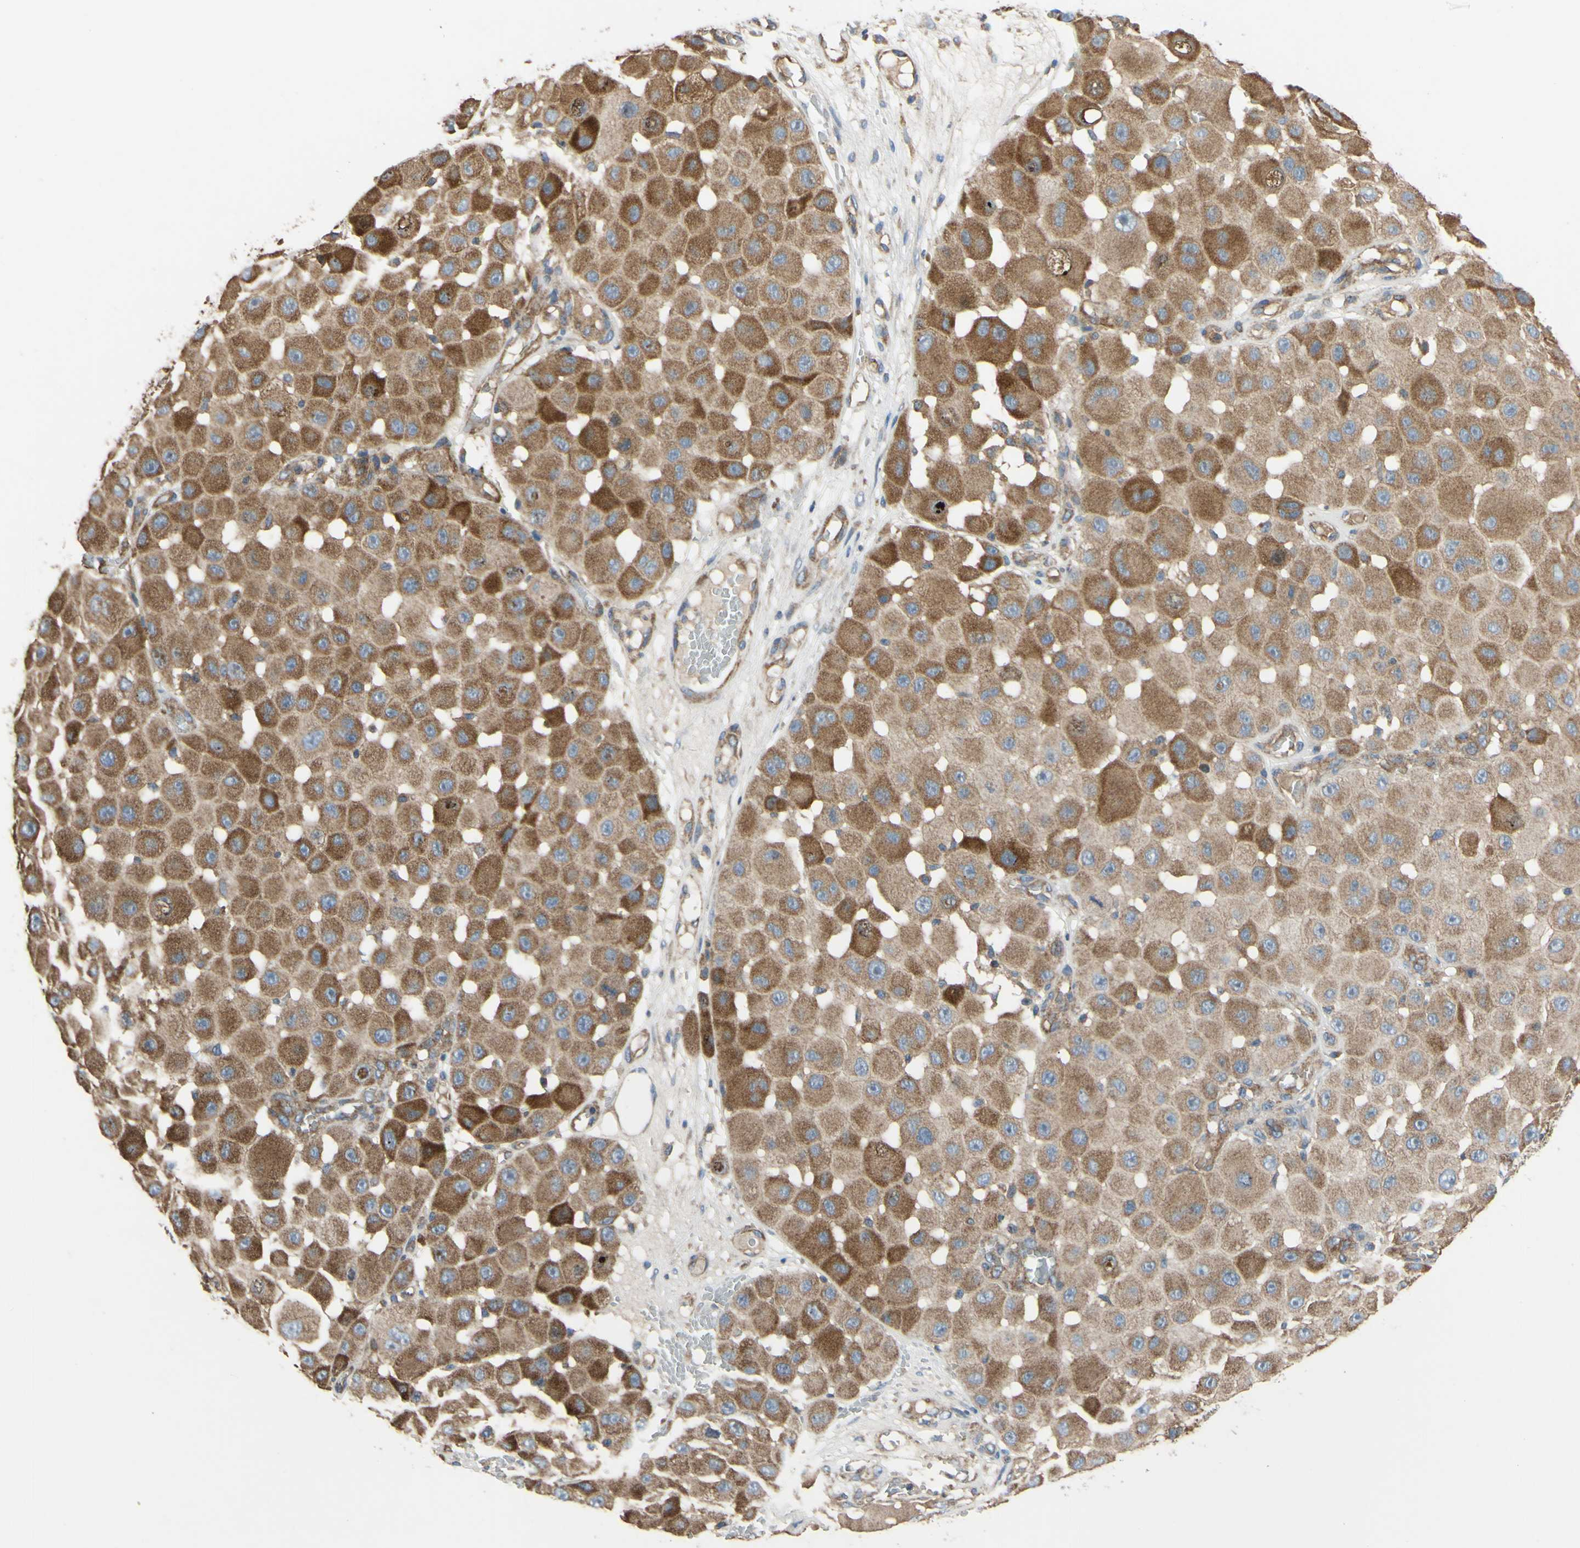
{"staining": {"intensity": "moderate", "quantity": ">75%", "location": "cytoplasmic/membranous"}, "tissue": "melanoma", "cell_type": "Tumor cells", "image_type": "cancer", "snomed": [{"axis": "morphology", "description": "Malignant melanoma, NOS"}, {"axis": "topography", "description": "Skin"}], "caption": "Immunohistochemical staining of melanoma demonstrates moderate cytoplasmic/membranous protein expression in approximately >75% of tumor cells.", "gene": "BECN1", "patient": {"sex": "female", "age": 81}}